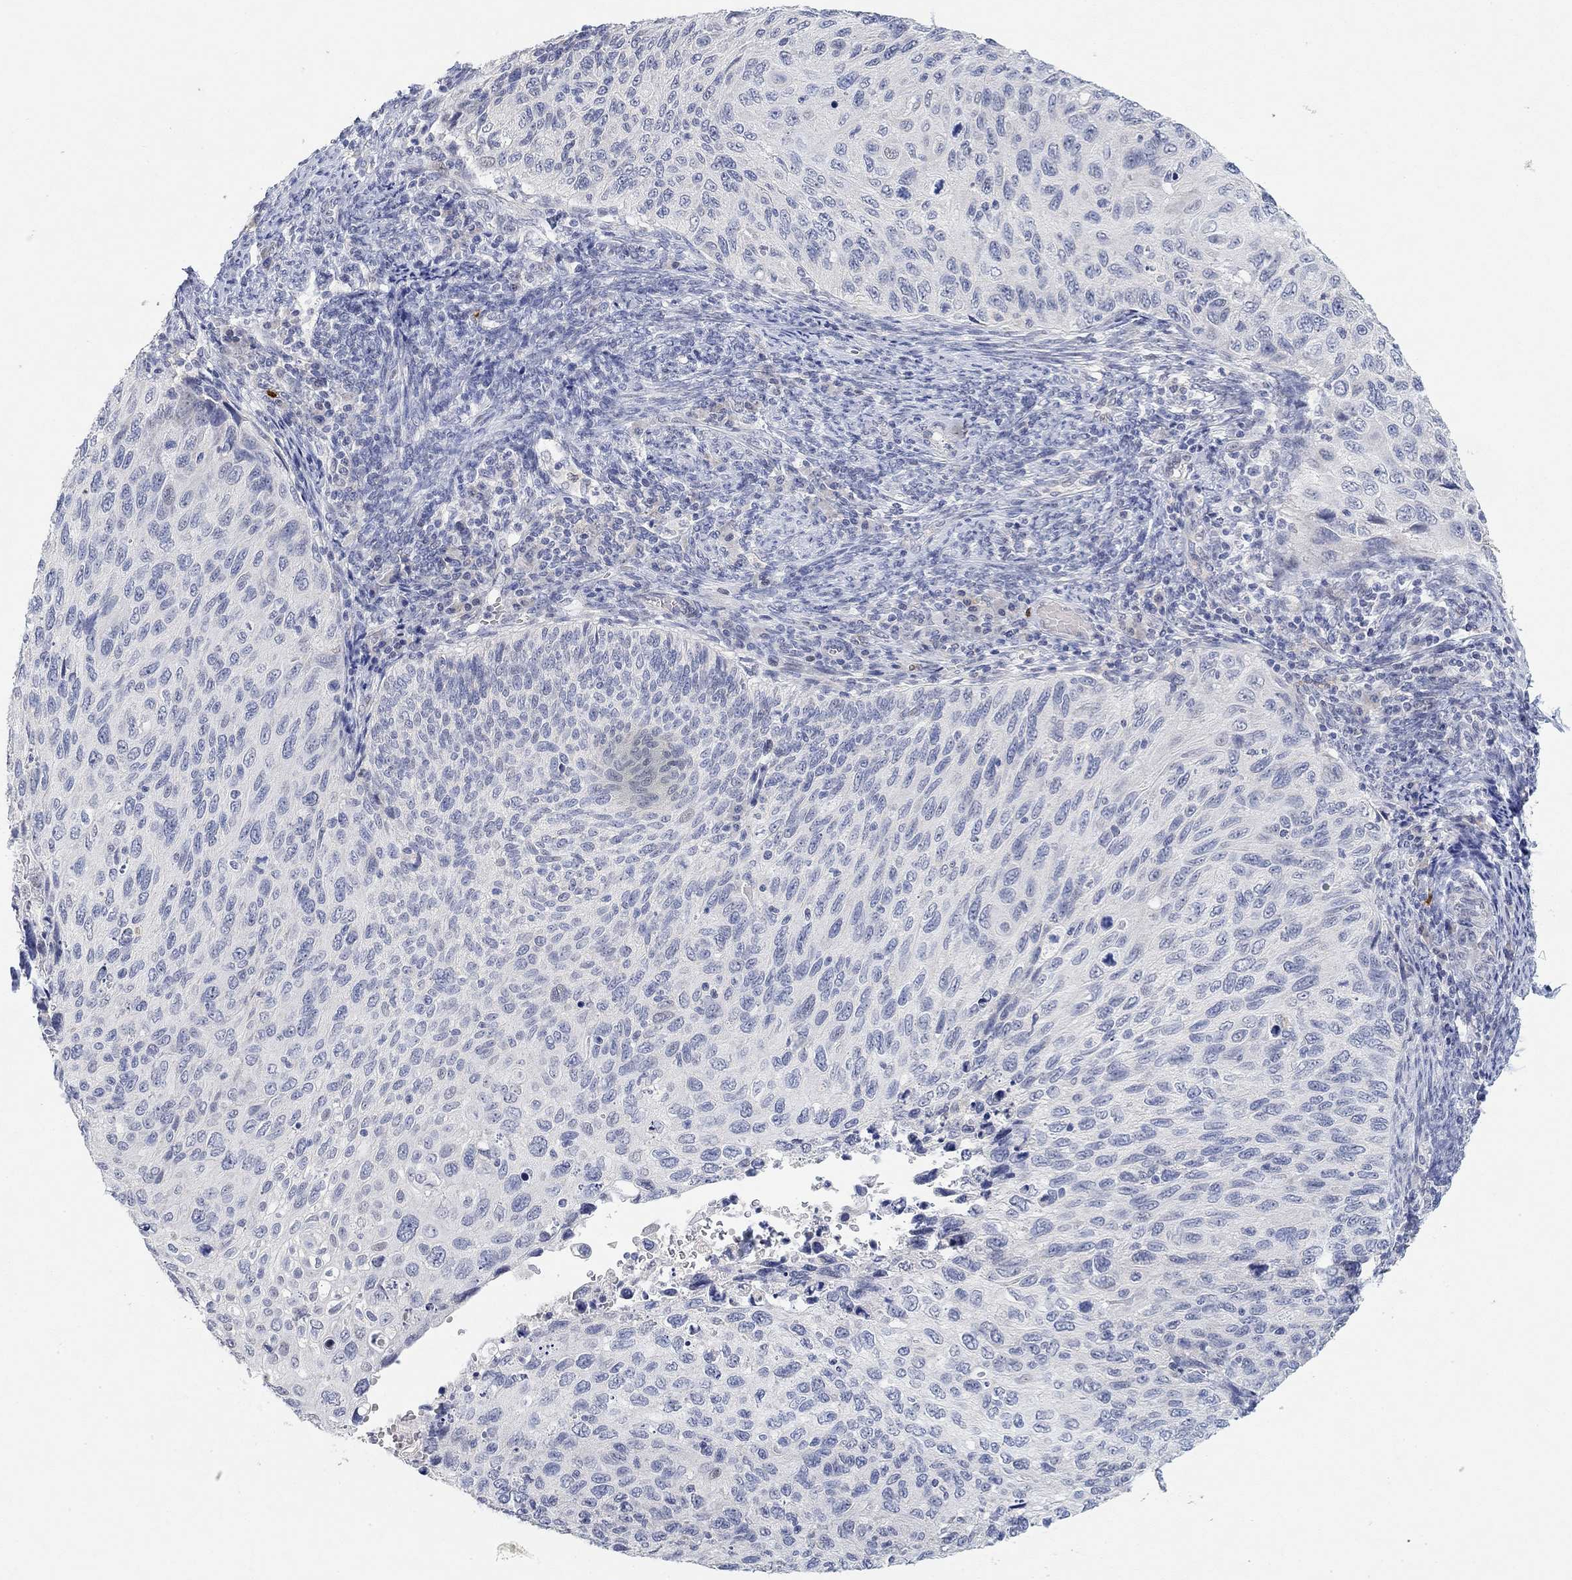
{"staining": {"intensity": "negative", "quantity": "none", "location": "none"}, "tissue": "cervical cancer", "cell_type": "Tumor cells", "image_type": "cancer", "snomed": [{"axis": "morphology", "description": "Squamous cell carcinoma, NOS"}, {"axis": "topography", "description": "Cervix"}], "caption": "Human cervical squamous cell carcinoma stained for a protein using immunohistochemistry demonstrates no expression in tumor cells.", "gene": "VAT1L", "patient": {"sex": "female", "age": 70}}